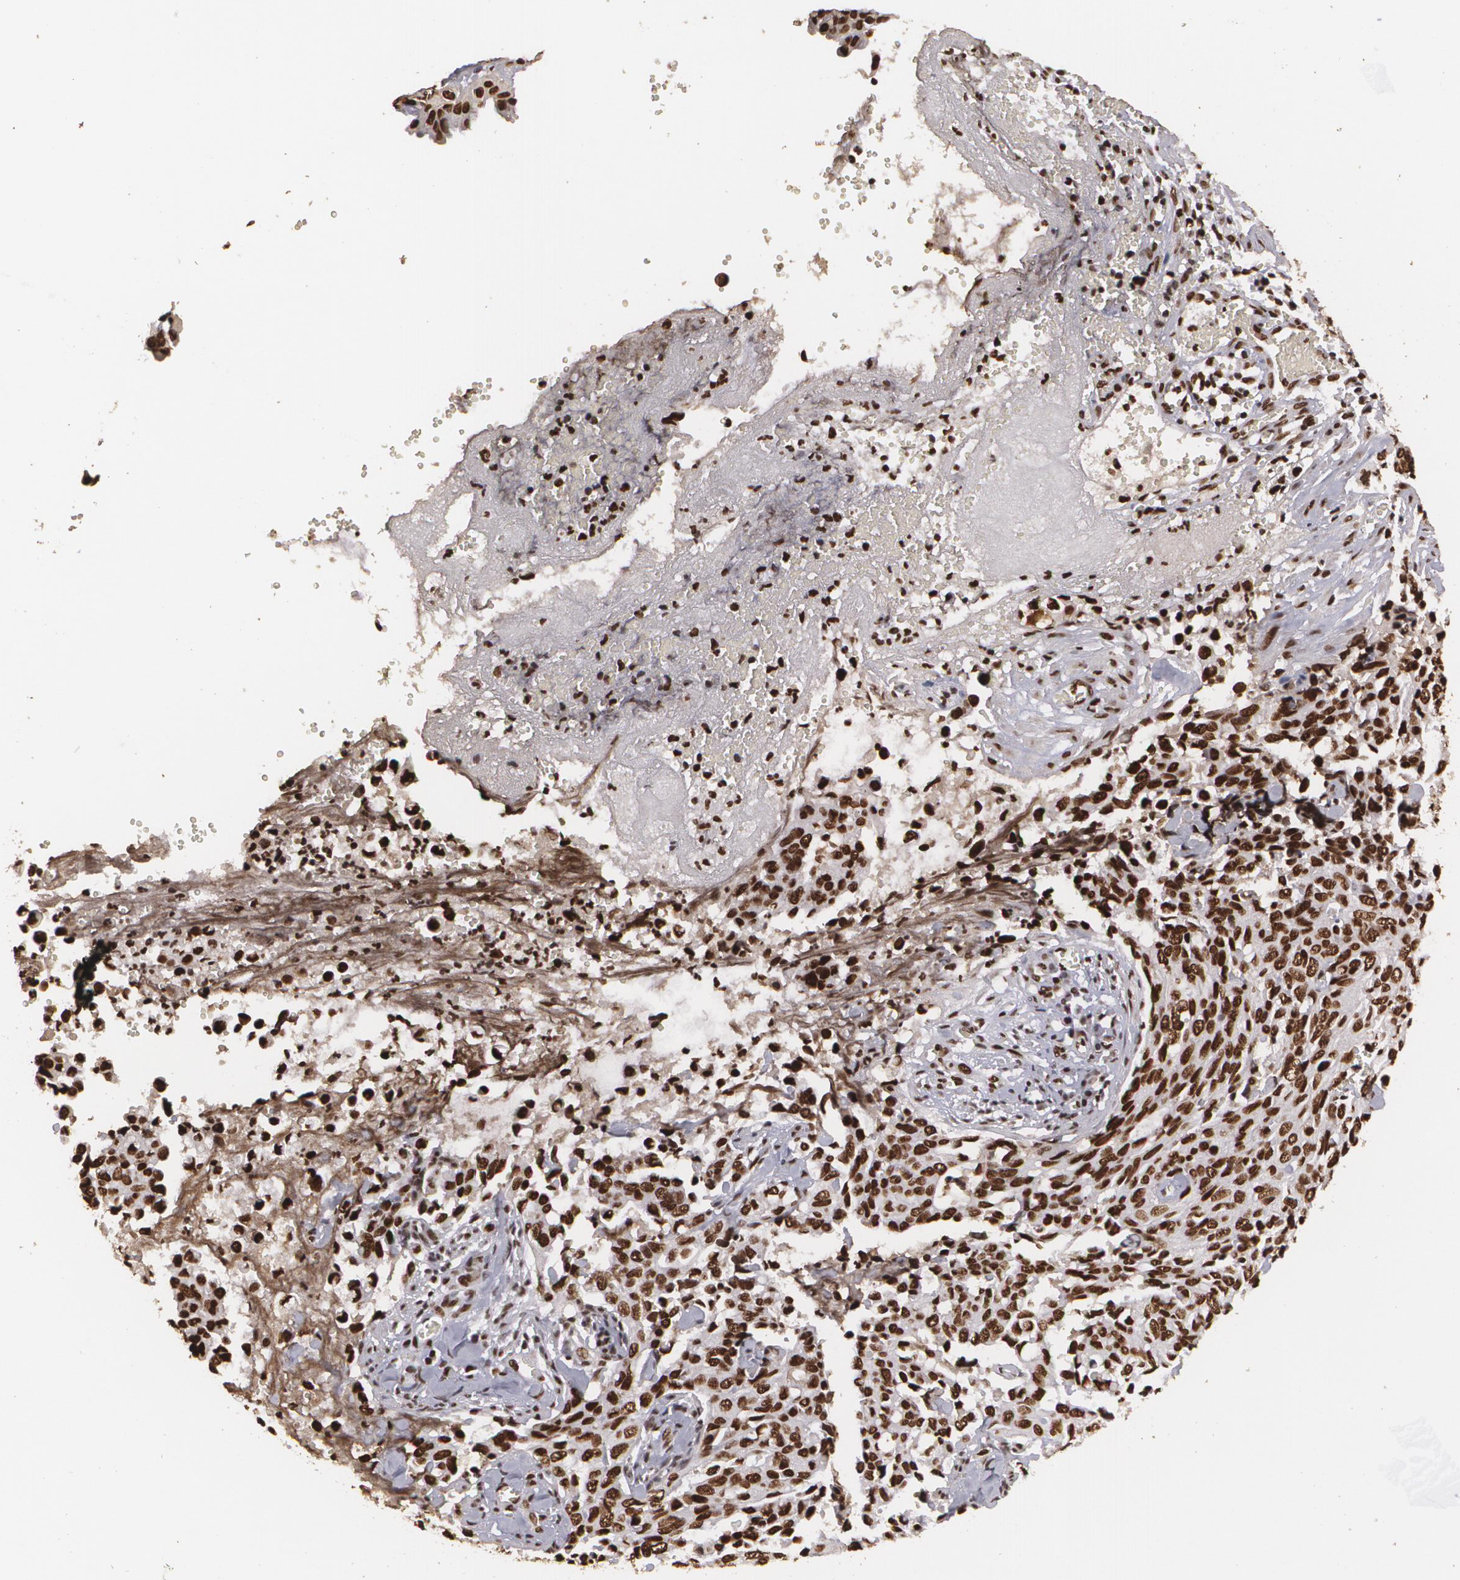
{"staining": {"intensity": "strong", "quantity": ">75%", "location": "nuclear"}, "tissue": "cervical cancer", "cell_type": "Tumor cells", "image_type": "cancer", "snomed": [{"axis": "morphology", "description": "Normal tissue, NOS"}, {"axis": "morphology", "description": "Squamous cell carcinoma, NOS"}, {"axis": "topography", "description": "Cervix"}], "caption": "Immunohistochemical staining of cervical squamous cell carcinoma shows strong nuclear protein staining in about >75% of tumor cells. The staining was performed using DAB (3,3'-diaminobenzidine) to visualize the protein expression in brown, while the nuclei were stained in blue with hematoxylin (Magnification: 20x).", "gene": "RCOR1", "patient": {"sex": "female", "age": 45}}